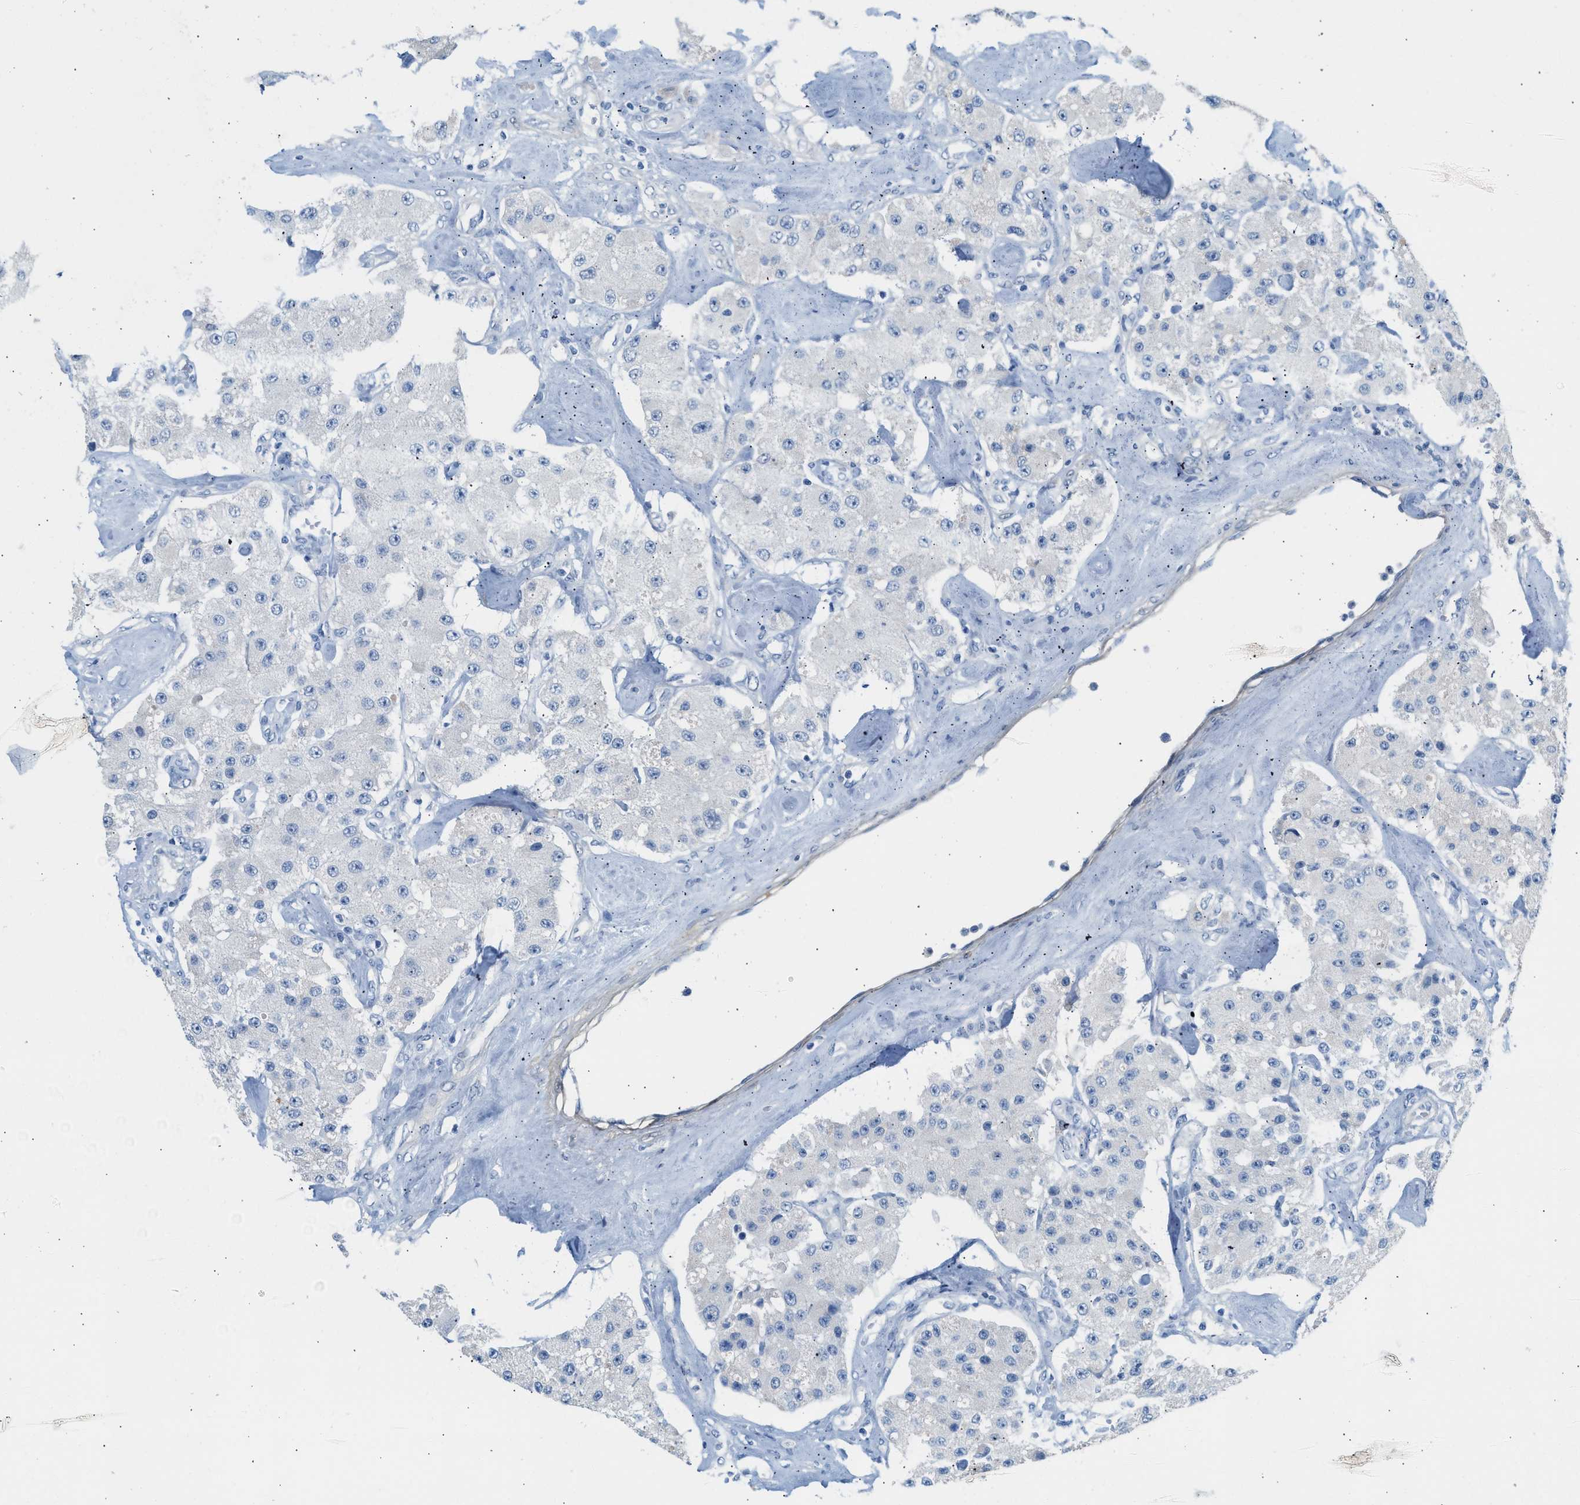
{"staining": {"intensity": "negative", "quantity": "none", "location": "none"}, "tissue": "carcinoid", "cell_type": "Tumor cells", "image_type": "cancer", "snomed": [{"axis": "morphology", "description": "Carcinoid, malignant, NOS"}, {"axis": "topography", "description": "Pancreas"}], "caption": "This is a image of IHC staining of carcinoid, which shows no expression in tumor cells.", "gene": "SPAM1", "patient": {"sex": "male", "age": 41}}